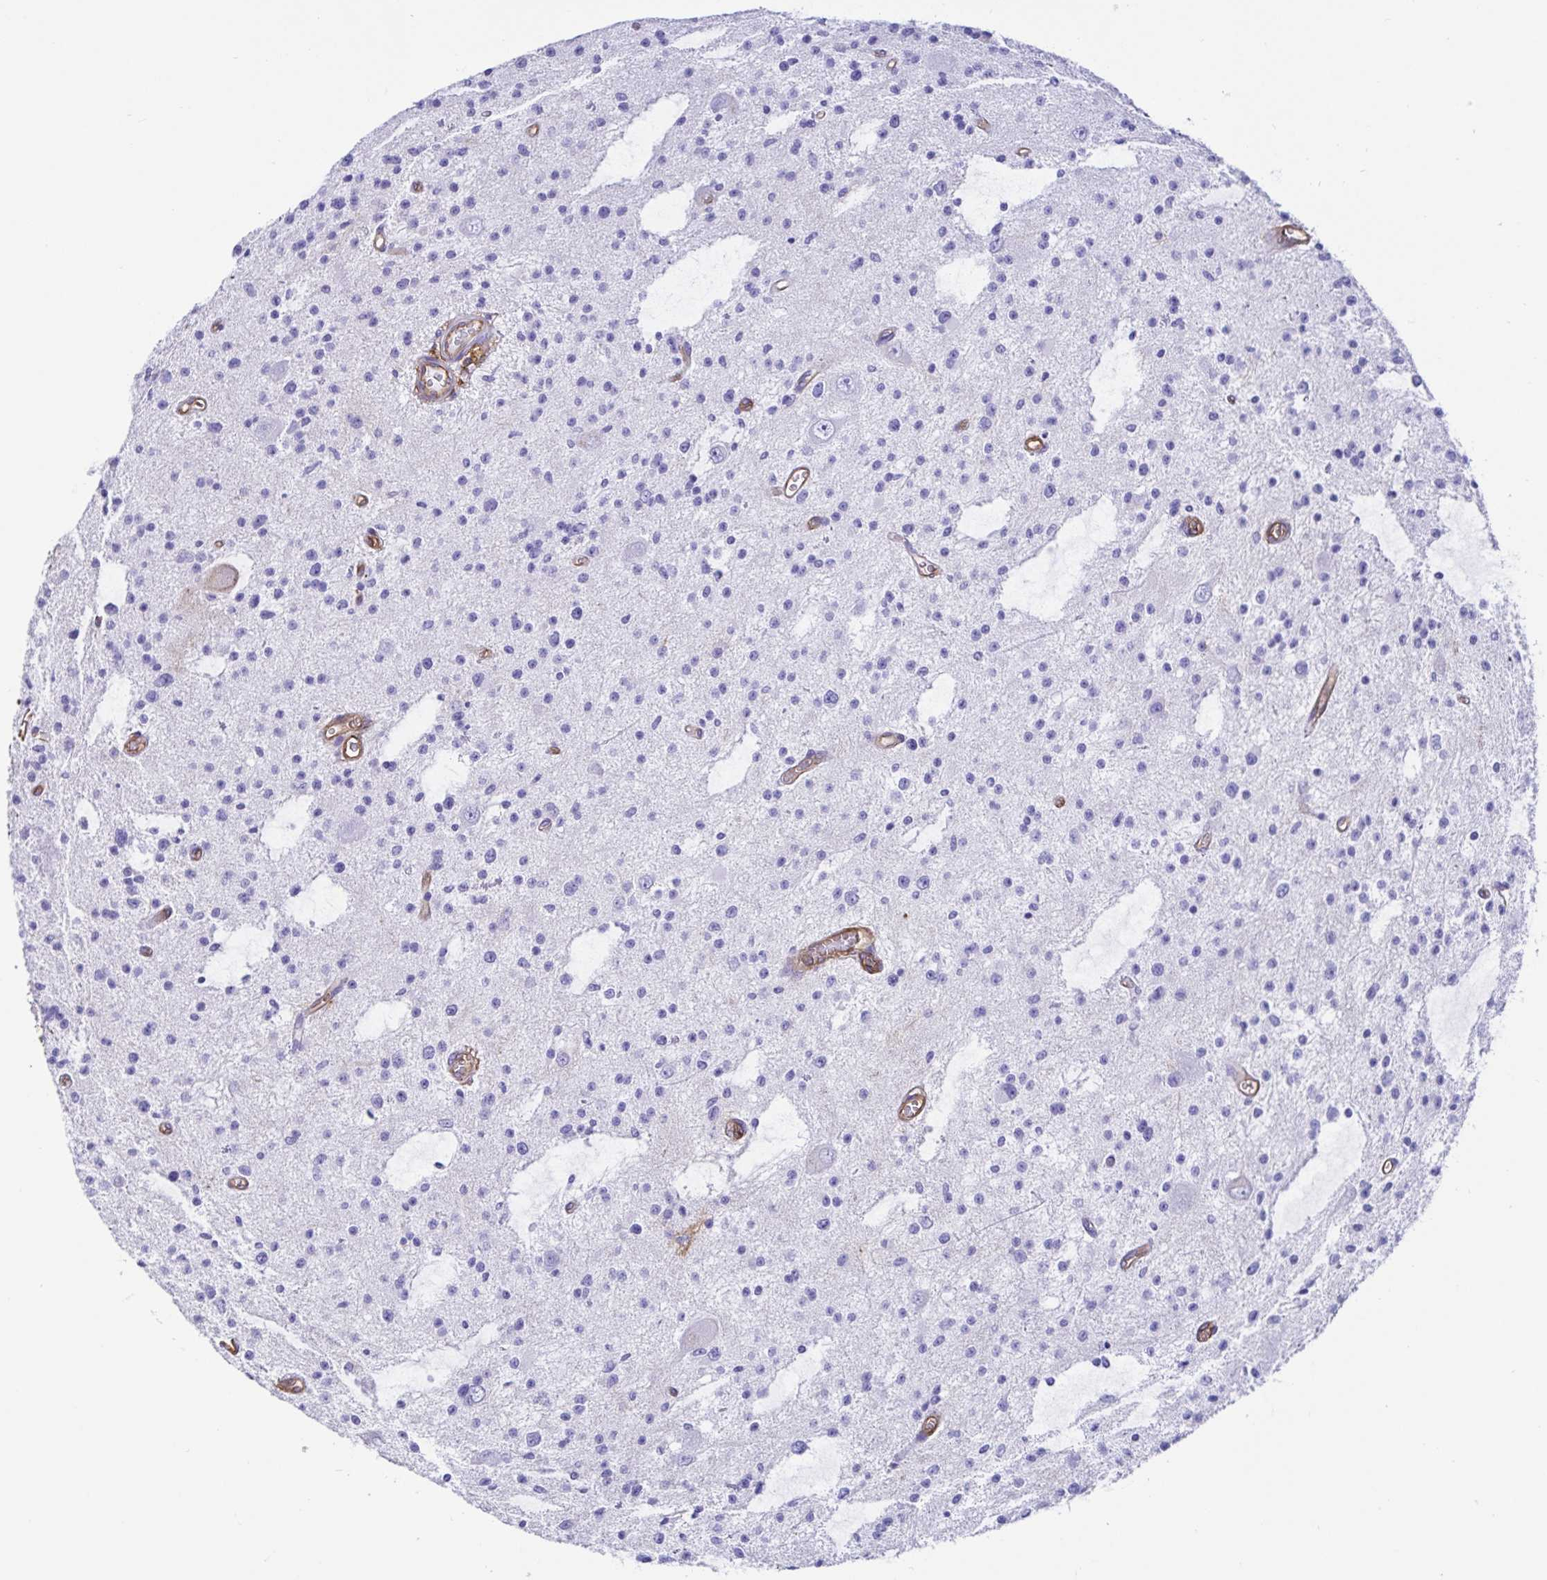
{"staining": {"intensity": "negative", "quantity": "none", "location": "none"}, "tissue": "glioma", "cell_type": "Tumor cells", "image_type": "cancer", "snomed": [{"axis": "morphology", "description": "Glioma, malignant, Low grade"}, {"axis": "topography", "description": "Brain"}], "caption": "An image of glioma stained for a protein demonstrates no brown staining in tumor cells.", "gene": "ANXA2", "patient": {"sex": "male", "age": 43}}